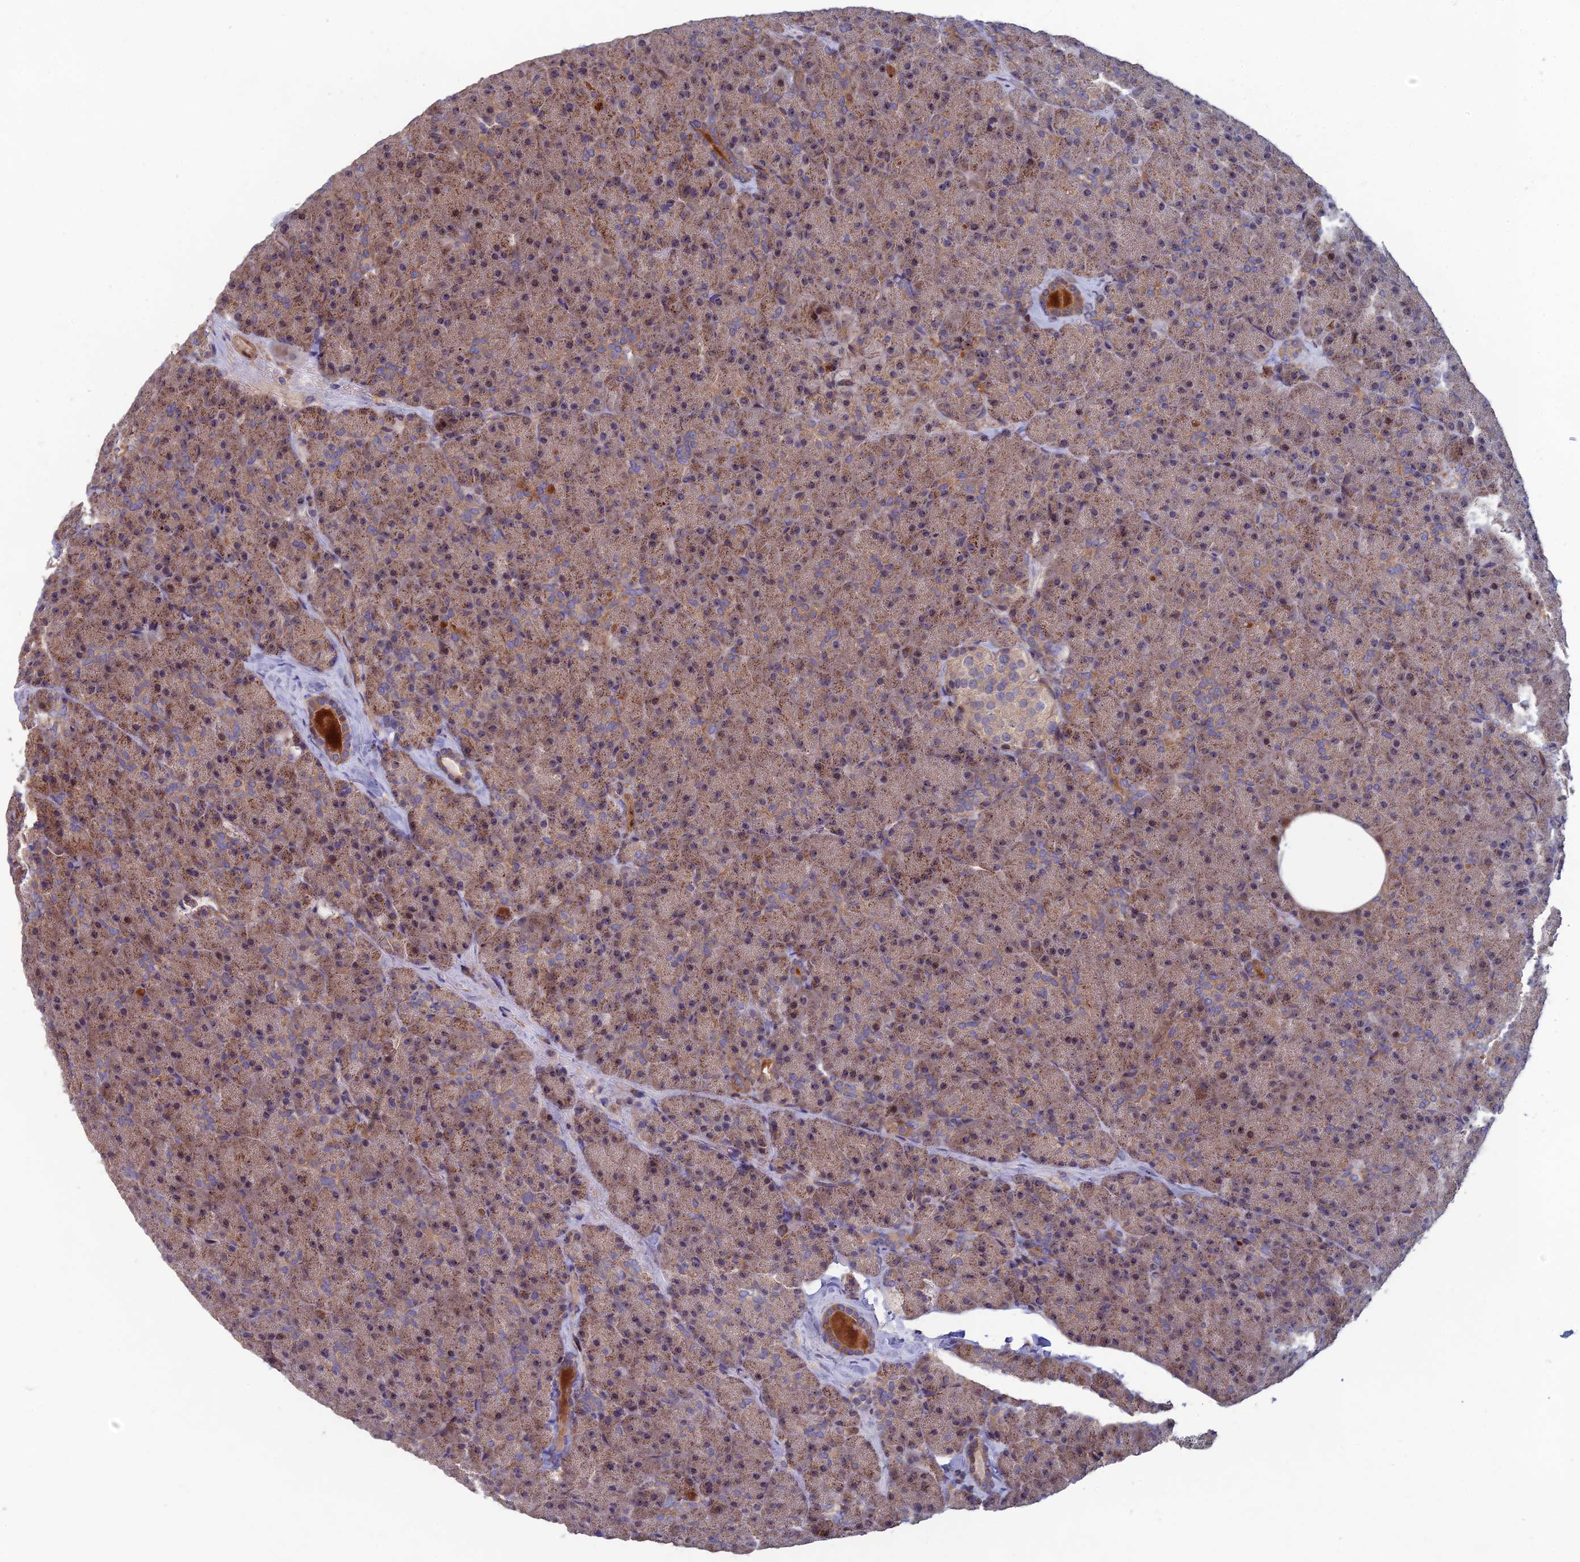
{"staining": {"intensity": "moderate", "quantity": "25%-75%", "location": "cytoplasmic/membranous"}, "tissue": "pancreas", "cell_type": "Exocrine glandular cells", "image_type": "normal", "snomed": [{"axis": "morphology", "description": "Normal tissue, NOS"}, {"axis": "topography", "description": "Pancreas"}], "caption": "Protein staining of unremarkable pancreas displays moderate cytoplasmic/membranous expression in approximately 25%-75% of exocrine glandular cells.", "gene": "C15orf62", "patient": {"sex": "male", "age": 36}}